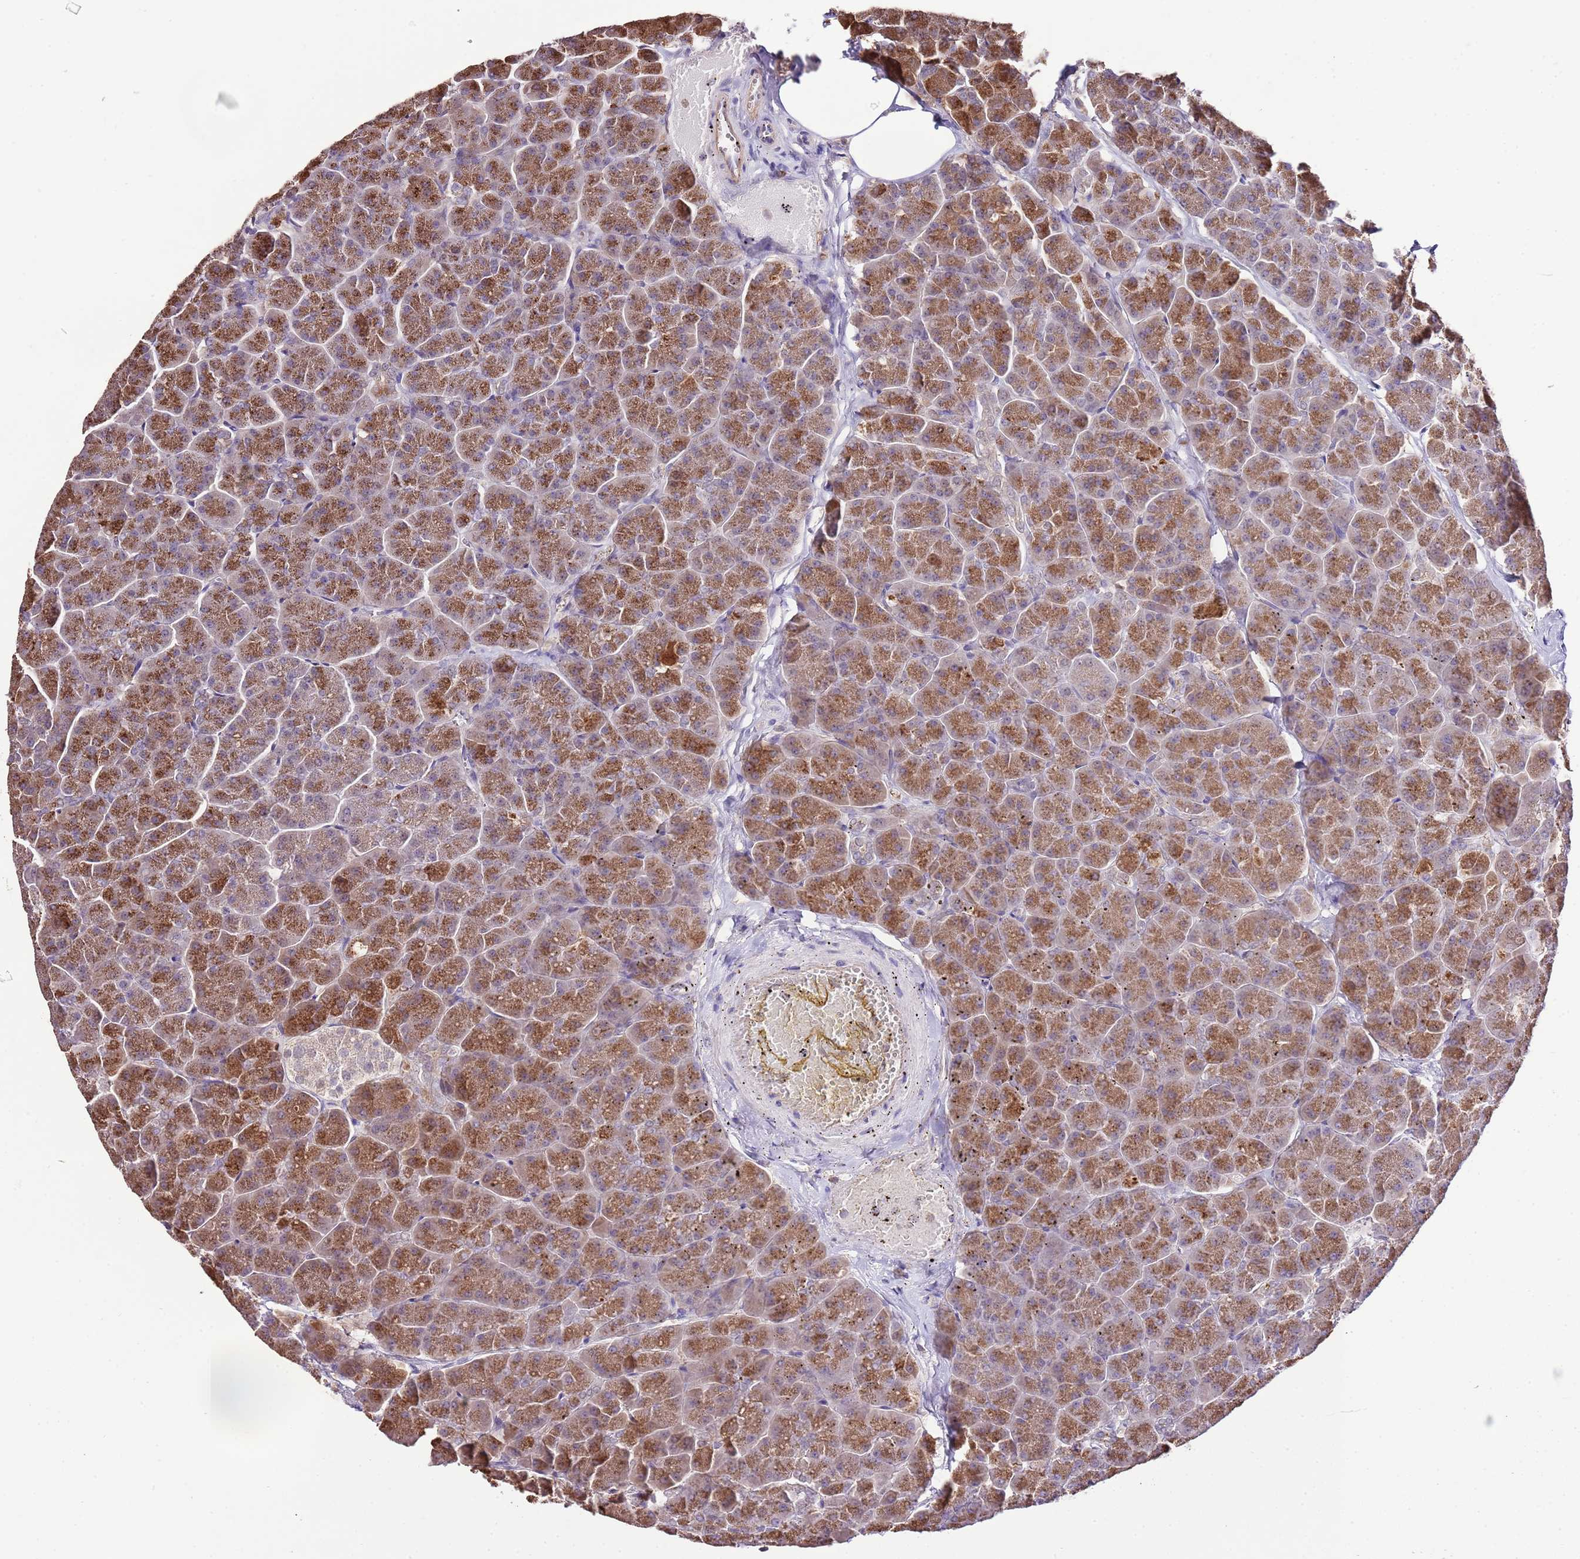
{"staining": {"intensity": "moderate", "quantity": ">75%", "location": "cytoplasmic/membranous"}, "tissue": "pancreas", "cell_type": "Exocrine glandular cells", "image_type": "normal", "snomed": [{"axis": "morphology", "description": "Normal tissue, NOS"}, {"axis": "topography", "description": "Pancreas"}, {"axis": "topography", "description": "Peripheral nerve tissue"}], "caption": "IHC of normal human pancreas reveals medium levels of moderate cytoplasmic/membranous expression in about >75% of exocrine glandular cells. The staining was performed using DAB to visualize the protein expression in brown, while the nuclei were stained in blue with hematoxylin (Magnification: 20x).", "gene": "IZUMO4", "patient": {"sex": "male", "age": 54}}